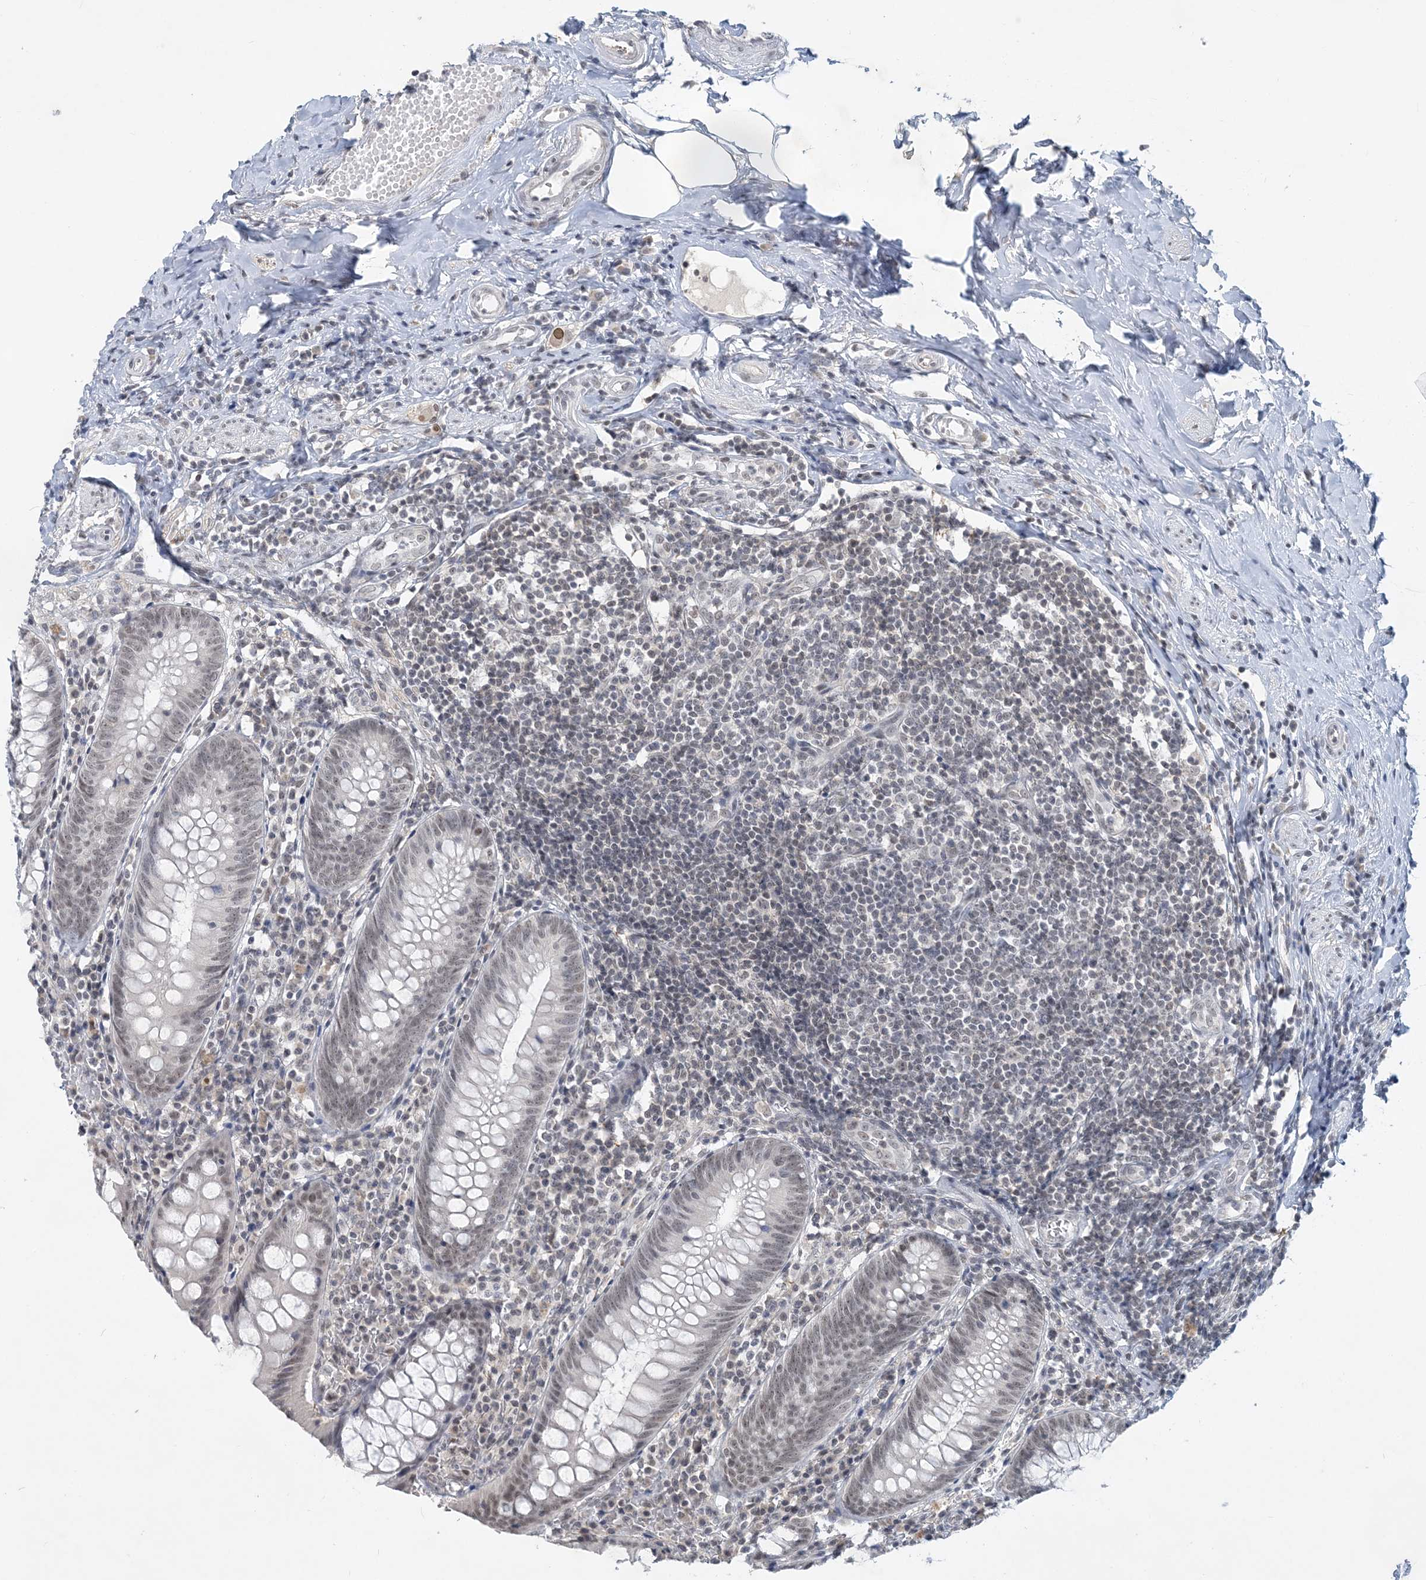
{"staining": {"intensity": "weak", "quantity": "25%-75%", "location": "nuclear"}, "tissue": "appendix", "cell_type": "Glandular cells", "image_type": "normal", "snomed": [{"axis": "morphology", "description": "Normal tissue, NOS"}, {"axis": "topography", "description": "Appendix"}], "caption": "High-magnification brightfield microscopy of normal appendix stained with DAB (brown) and counterstained with hematoxylin (blue). glandular cells exhibit weak nuclear expression is appreciated in about25%-75% of cells.", "gene": "KMT2D", "patient": {"sex": "female", "age": 54}}